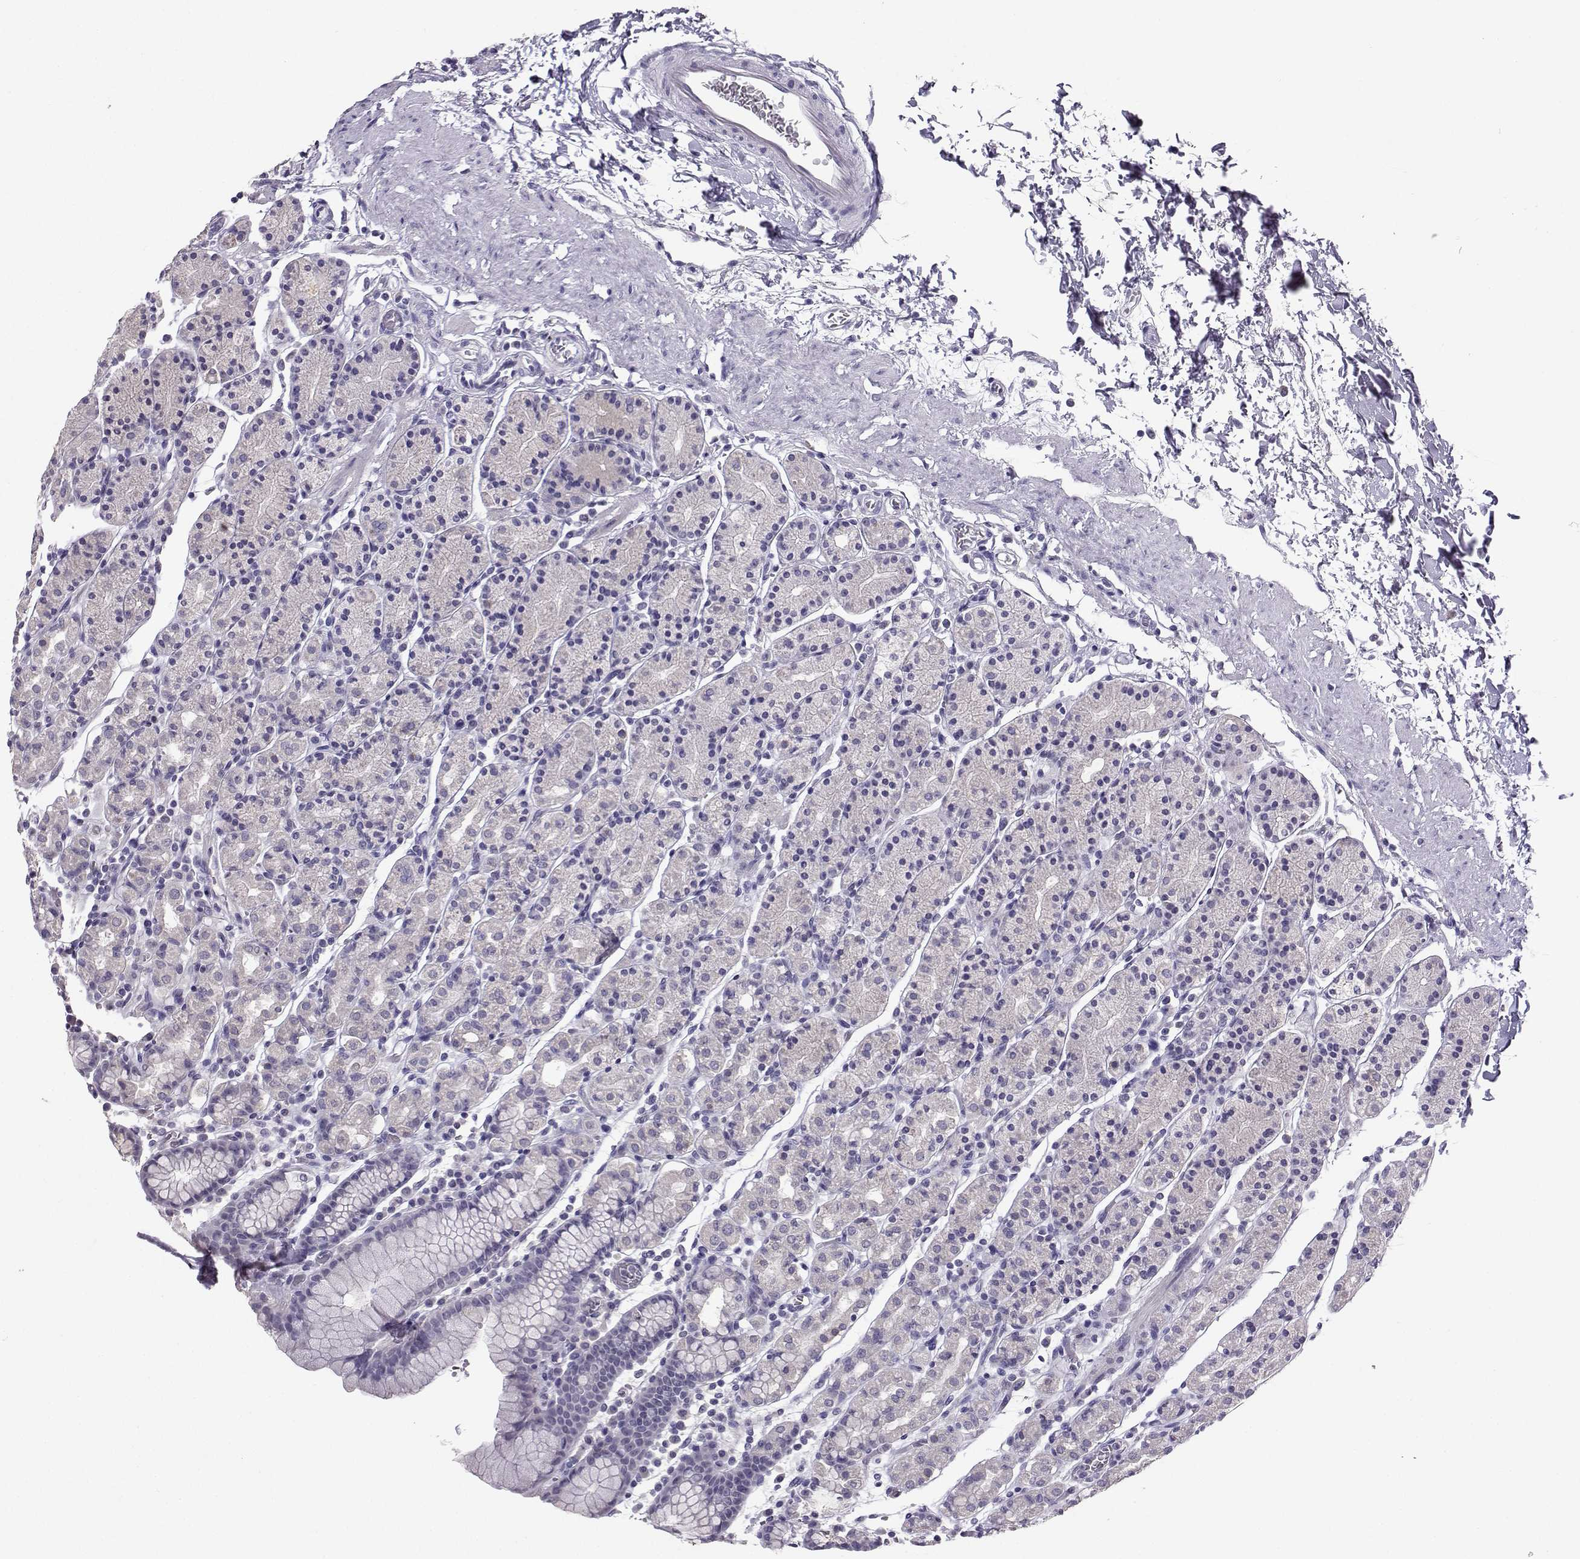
{"staining": {"intensity": "negative", "quantity": "none", "location": "none"}, "tissue": "stomach", "cell_type": "Glandular cells", "image_type": "normal", "snomed": [{"axis": "morphology", "description": "Normal tissue, NOS"}, {"axis": "topography", "description": "Stomach, upper"}, {"axis": "topography", "description": "Stomach"}], "caption": "Immunohistochemistry (IHC) histopathology image of unremarkable stomach stained for a protein (brown), which displays no expression in glandular cells. Brightfield microscopy of immunohistochemistry stained with DAB (3,3'-diaminobenzidine) (brown) and hematoxylin (blue), captured at high magnification.", "gene": "TBR1", "patient": {"sex": "male", "age": 62}}